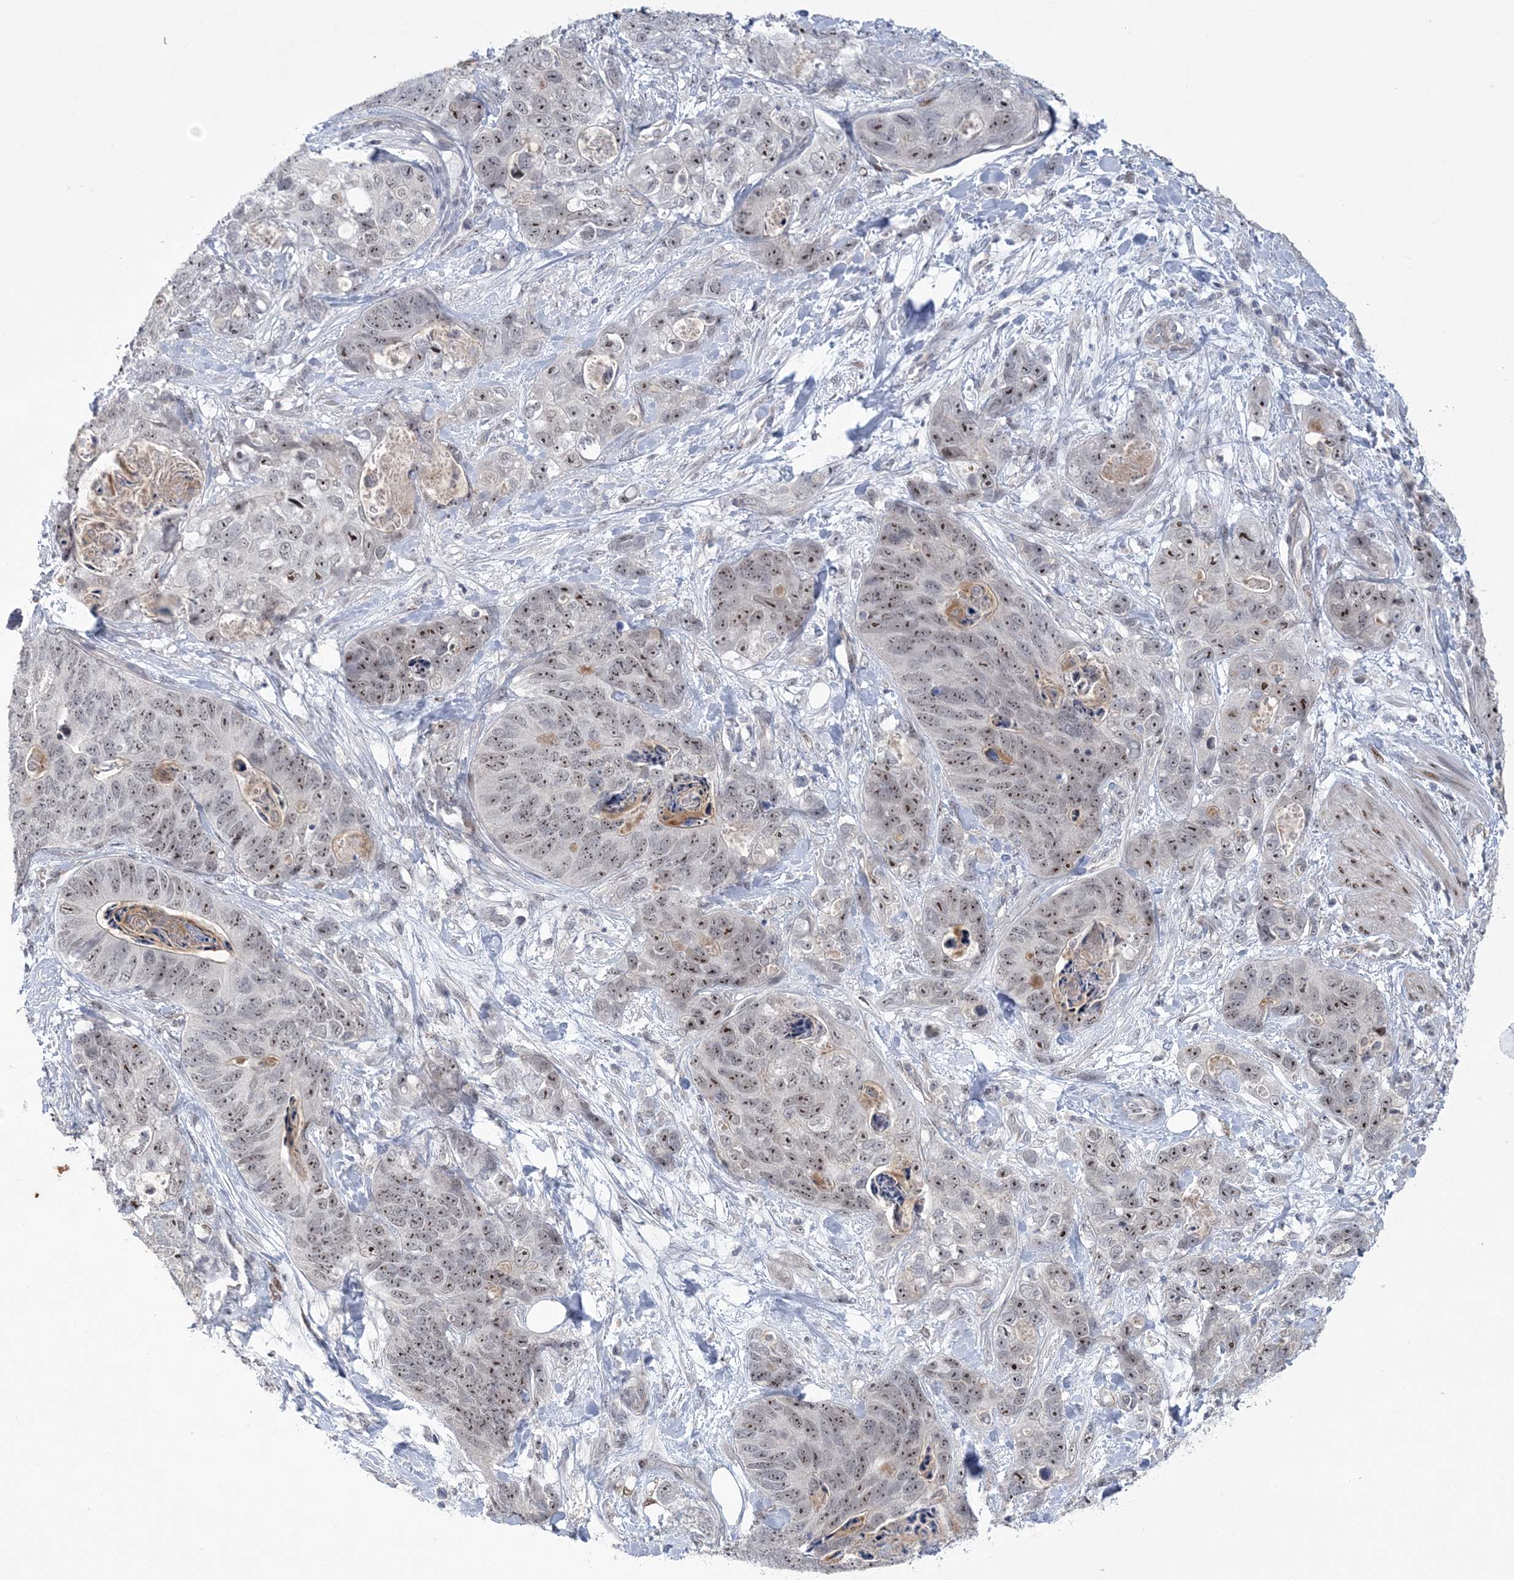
{"staining": {"intensity": "moderate", "quantity": "25%-75%", "location": "nuclear"}, "tissue": "stomach cancer", "cell_type": "Tumor cells", "image_type": "cancer", "snomed": [{"axis": "morphology", "description": "Normal tissue, NOS"}, {"axis": "morphology", "description": "Adenocarcinoma, NOS"}, {"axis": "topography", "description": "Stomach"}], "caption": "Protein staining of stomach adenocarcinoma tissue reveals moderate nuclear positivity in approximately 25%-75% of tumor cells.", "gene": "HOMEZ", "patient": {"sex": "female", "age": 89}}